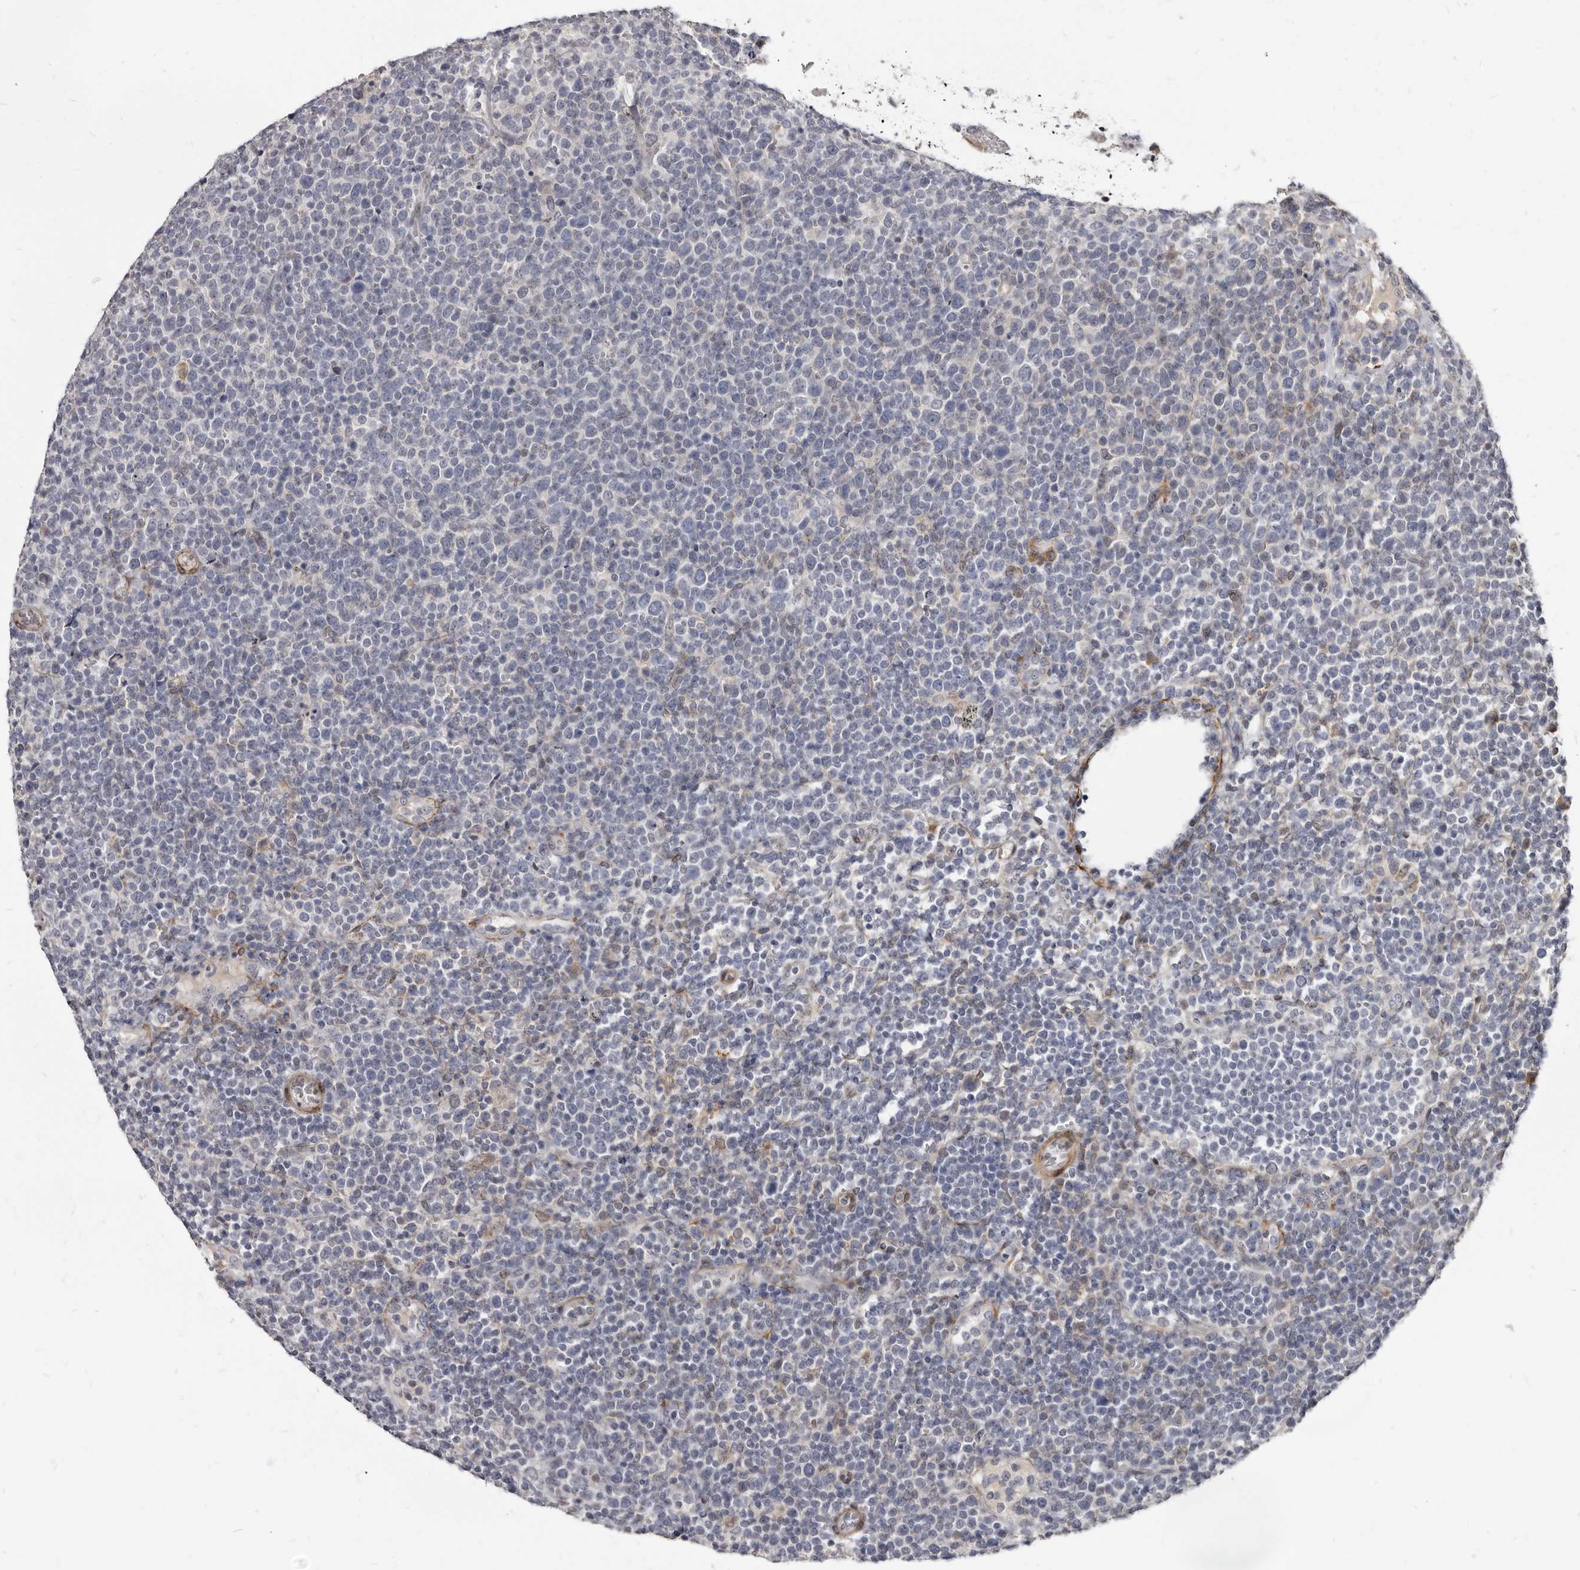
{"staining": {"intensity": "negative", "quantity": "none", "location": "none"}, "tissue": "lymphoma", "cell_type": "Tumor cells", "image_type": "cancer", "snomed": [{"axis": "morphology", "description": "Malignant lymphoma, non-Hodgkin's type, High grade"}, {"axis": "topography", "description": "Lymph node"}], "caption": "An immunohistochemistry (IHC) micrograph of high-grade malignant lymphoma, non-Hodgkin's type is shown. There is no staining in tumor cells of high-grade malignant lymphoma, non-Hodgkin's type.", "gene": "MRGPRF", "patient": {"sex": "male", "age": 61}}